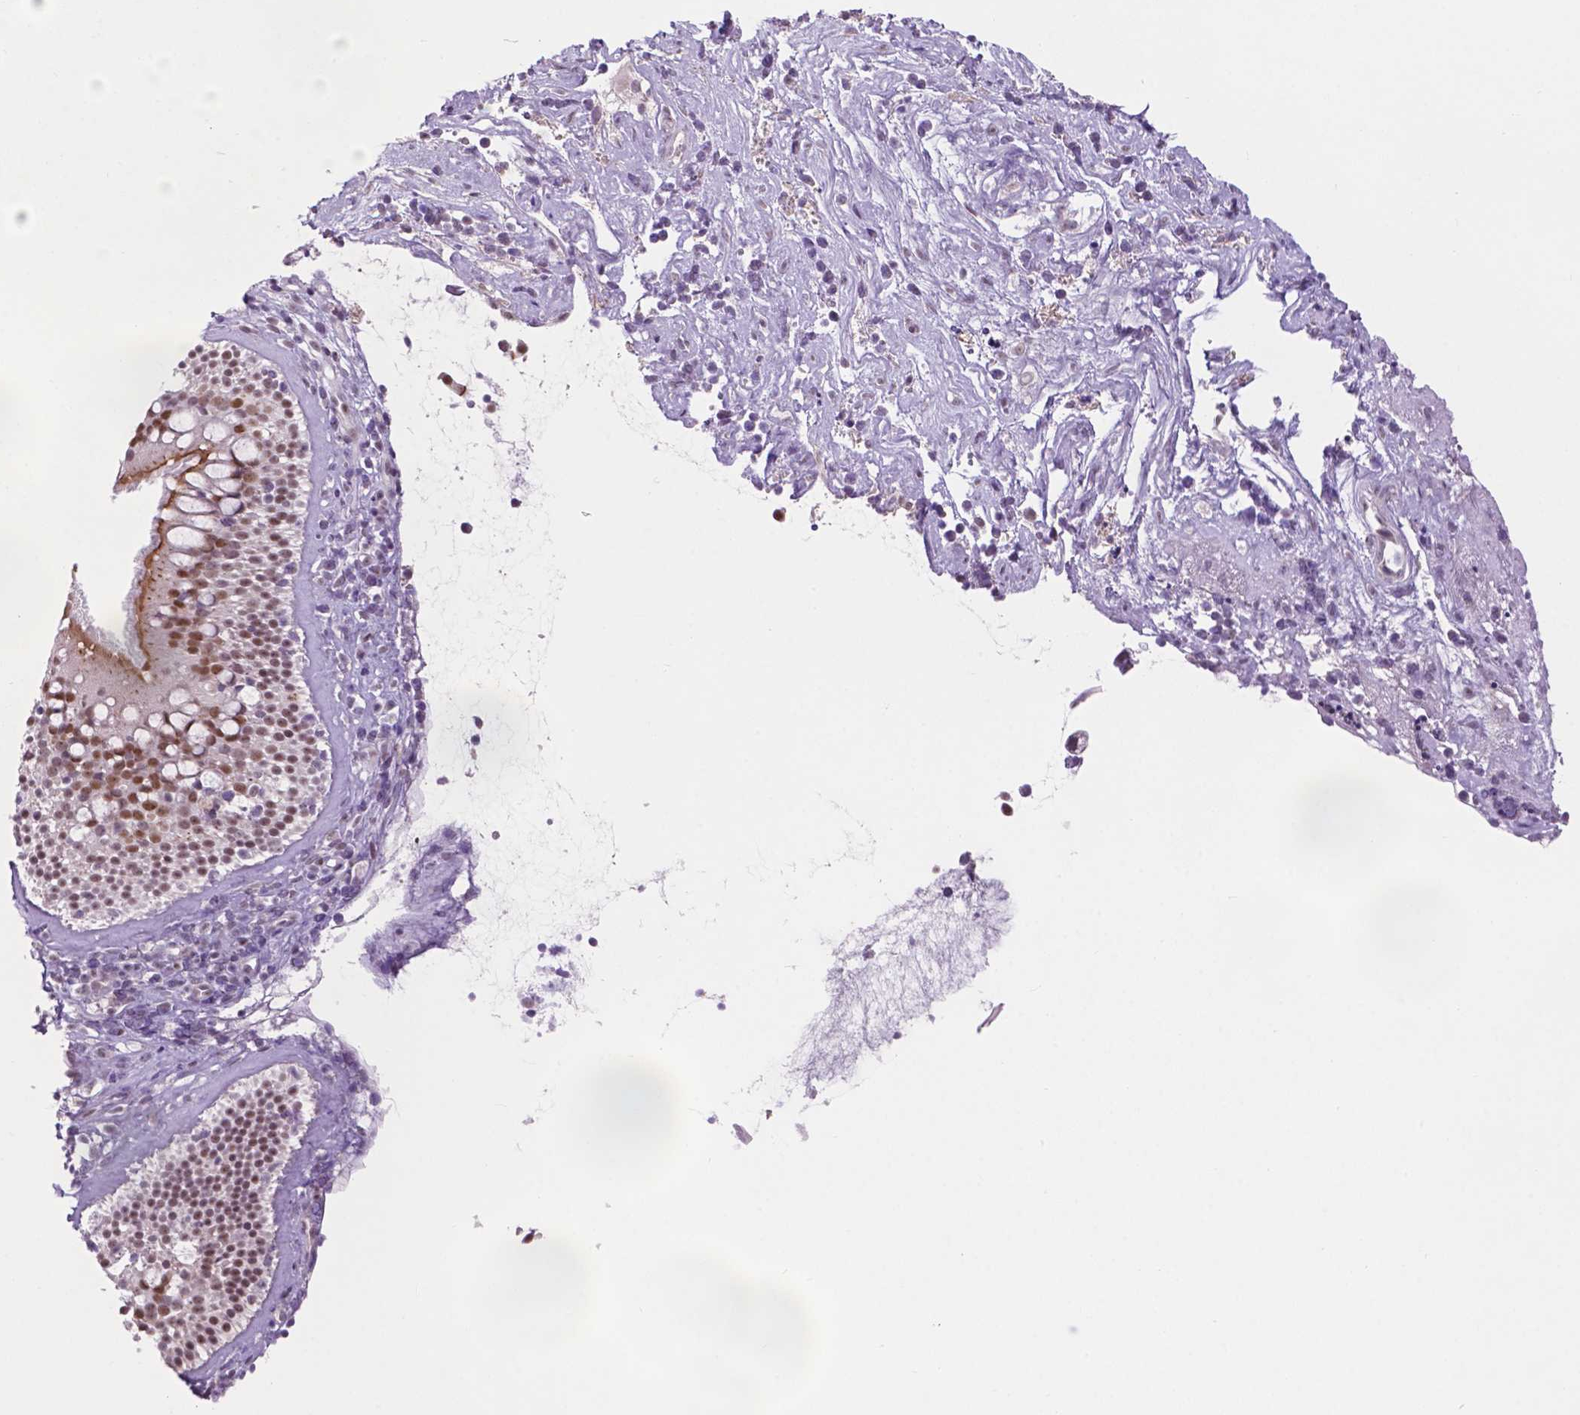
{"staining": {"intensity": "moderate", "quantity": "25%-75%", "location": "cytoplasmic/membranous,nuclear"}, "tissue": "nasopharynx", "cell_type": "Respiratory epithelial cells", "image_type": "normal", "snomed": [{"axis": "morphology", "description": "Normal tissue, NOS"}, {"axis": "topography", "description": "Nasopharynx"}], "caption": "Moderate cytoplasmic/membranous,nuclear expression is present in about 25%-75% of respiratory epithelial cells in unremarkable nasopharynx. The protein of interest is shown in brown color, while the nuclei are stained blue.", "gene": "FAM50B", "patient": {"sex": "male", "age": 68}}